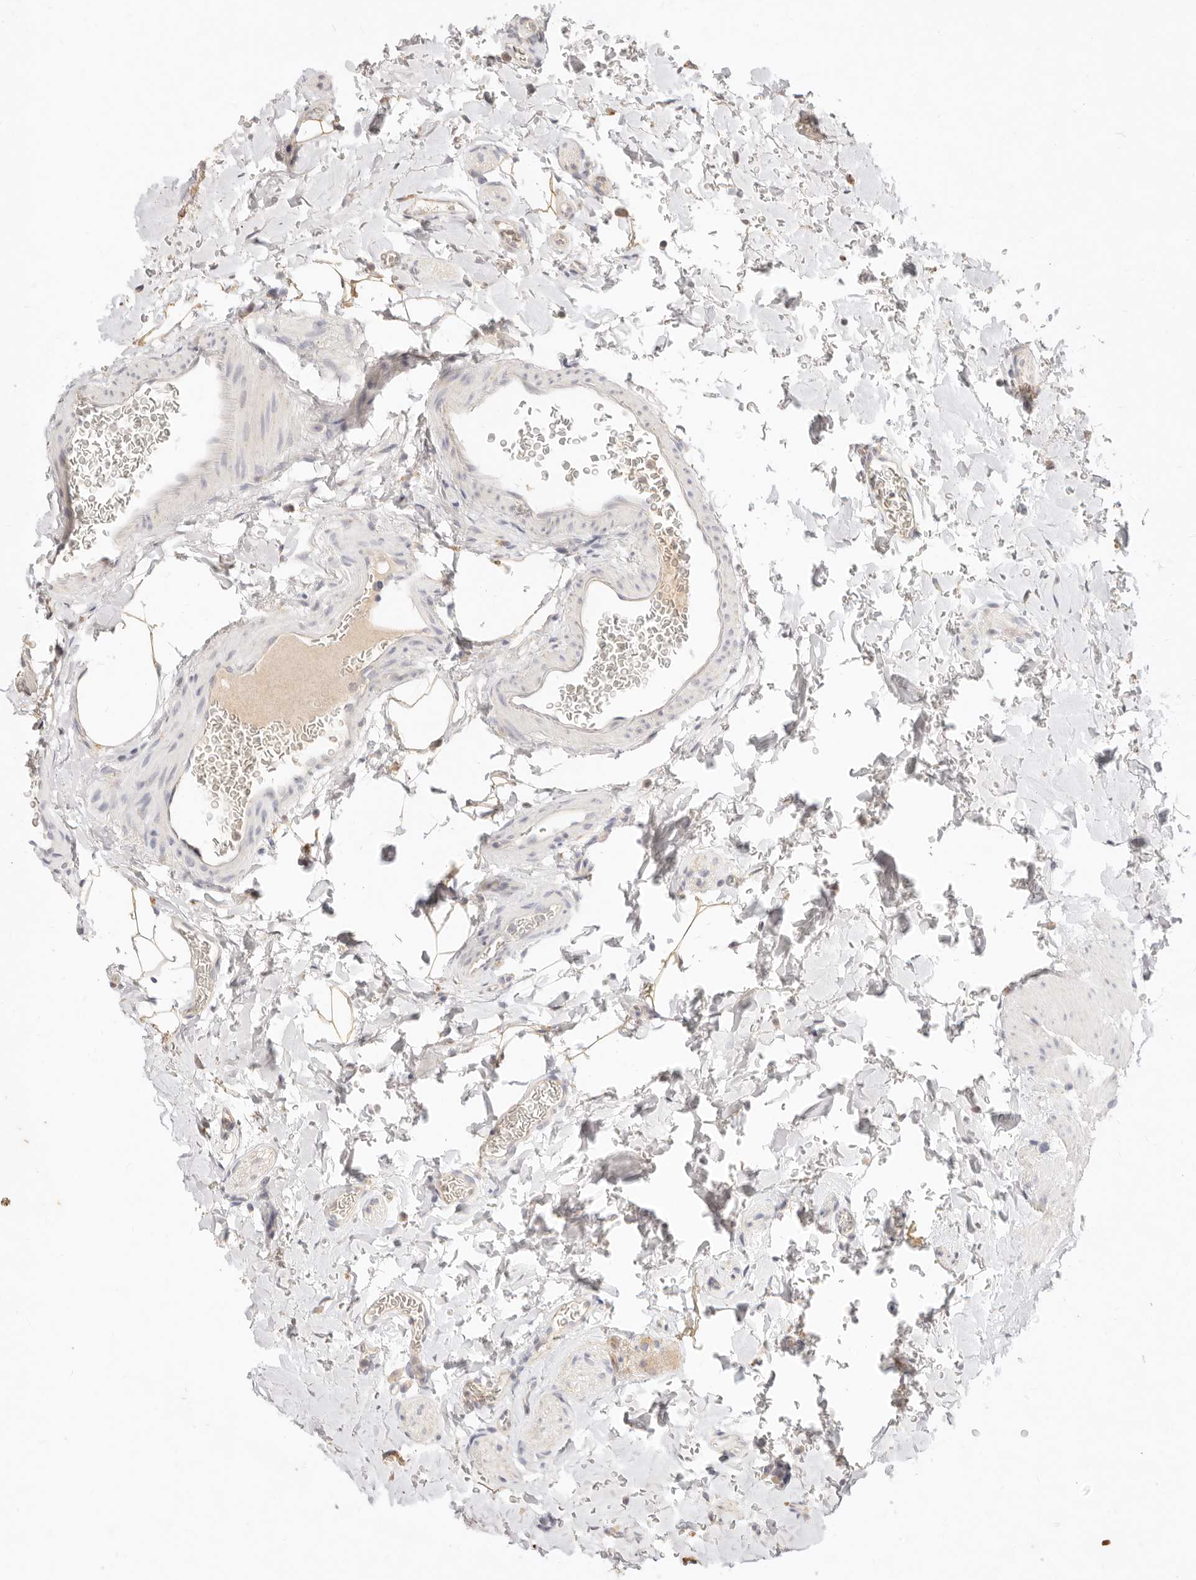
{"staining": {"intensity": "negative", "quantity": "none", "location": "none"}, "tissue": "colon", "cell_type": "Endothelial cells", "image_type": "normal", "snomed": [{"axis": "morphology", "description": "Normal tissue, NOS"}, {"axis": "topography", "description": "Colon"}], "caption": "Colon was stained to show a protein in brown. There is no significant staining in endothelial cells. (Immunohistochemistry, brightfield microscopy, high magnification).", "gene": "ACOX1", "patient": {"sex": "female", "age": 62}}